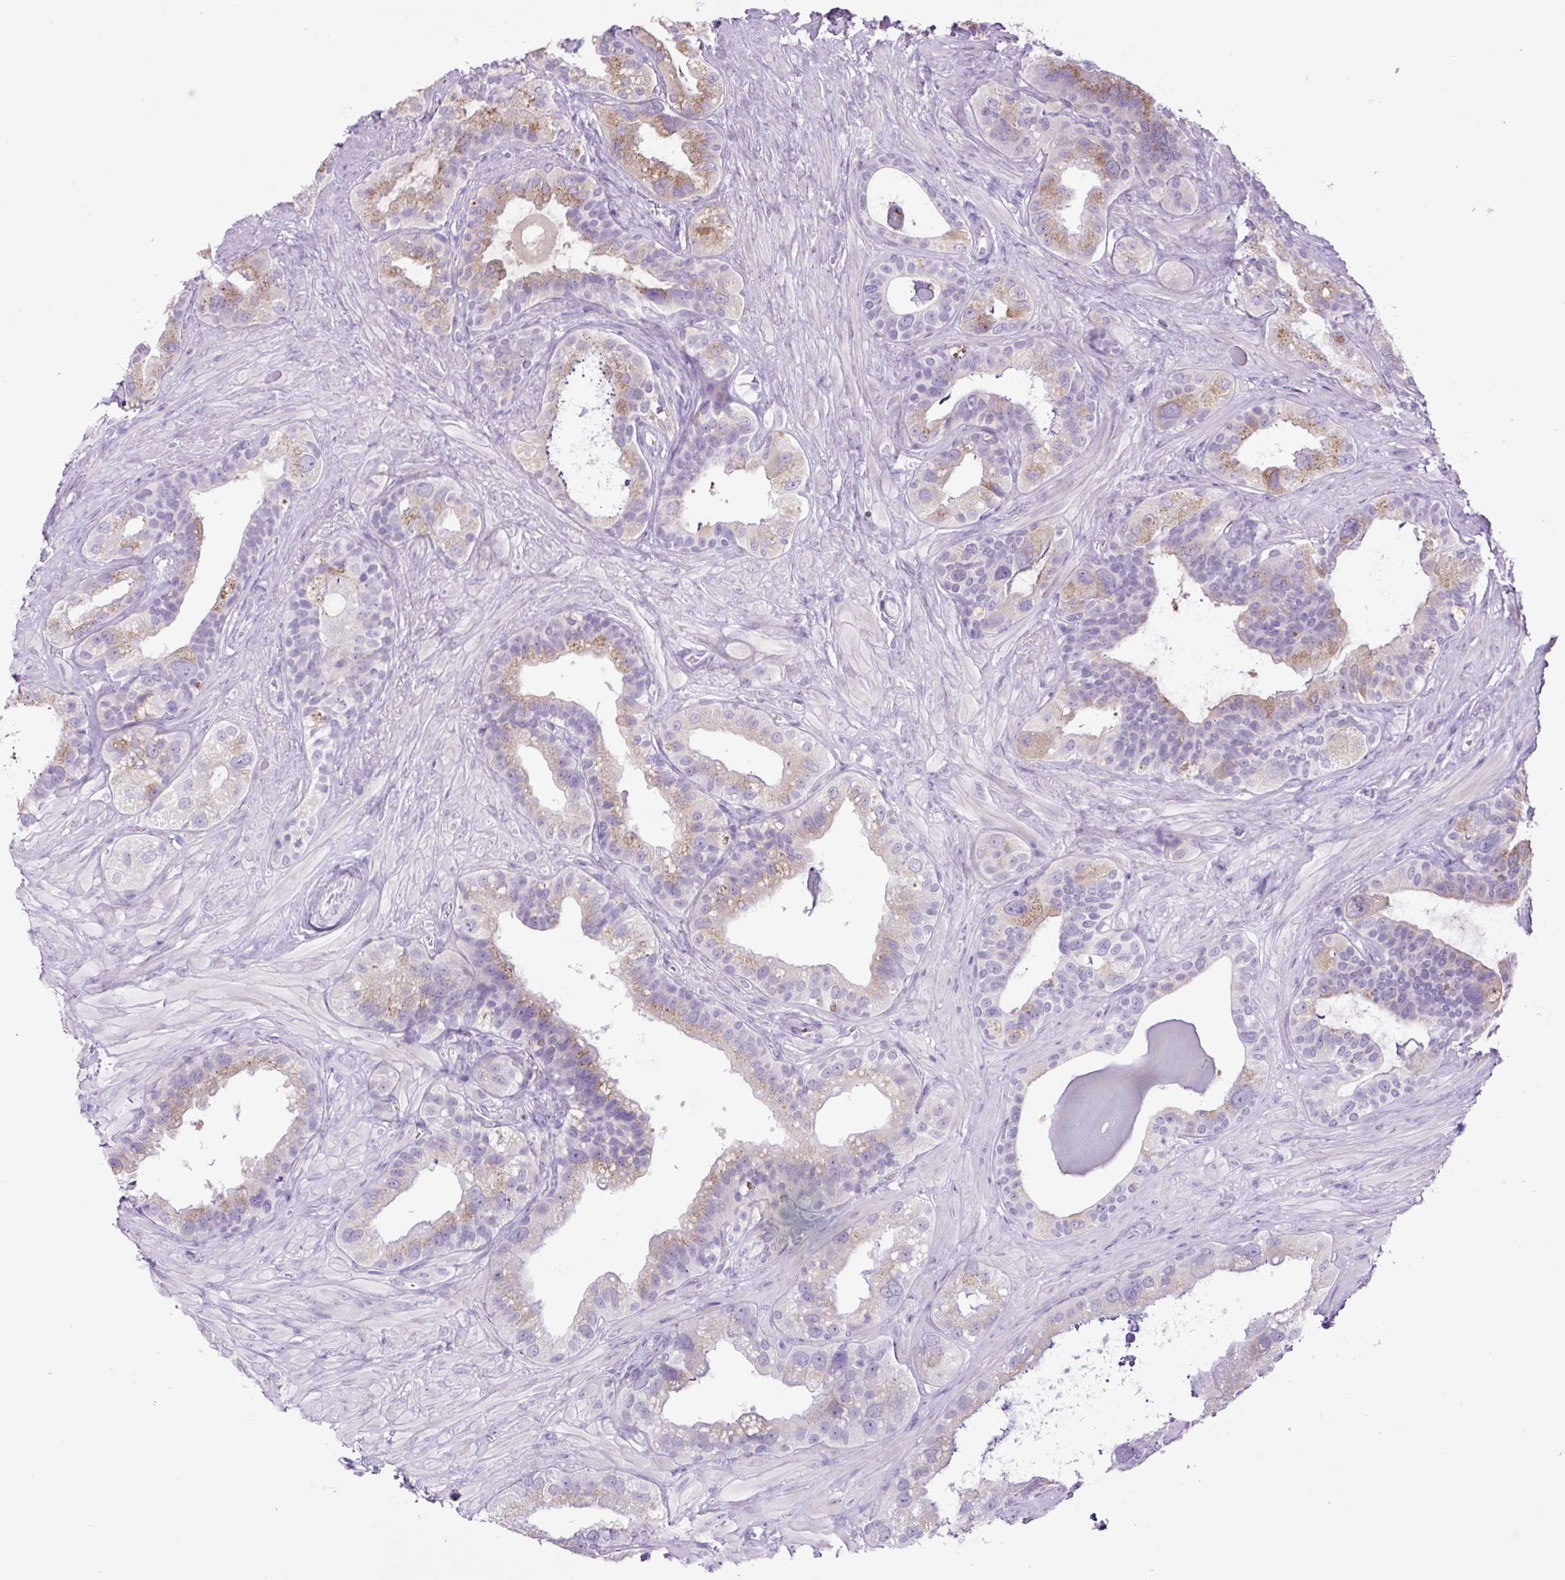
{"staining": {"intensity": "weak", "quantity": "<25%", "location": "cytoplasmic/membranous"}, "tissue": "seminal vesicle", "cell_type": "Glandular cells", "image_type": "normal", "snomed": [{"axis": "morphology", "description": "Normal tissue, NOS"}, {"axis": "topography", "description": "Seminal veicle"}, {"axis": "topography", "description": "Peripheral nerve tissue"}], "caption": "This is an immunohistochemistry image of benign seminal vesicle. There is no expression in glandular cells.", "gene": "MFSD3", "patient": {"sex": "male", "age": 76}}